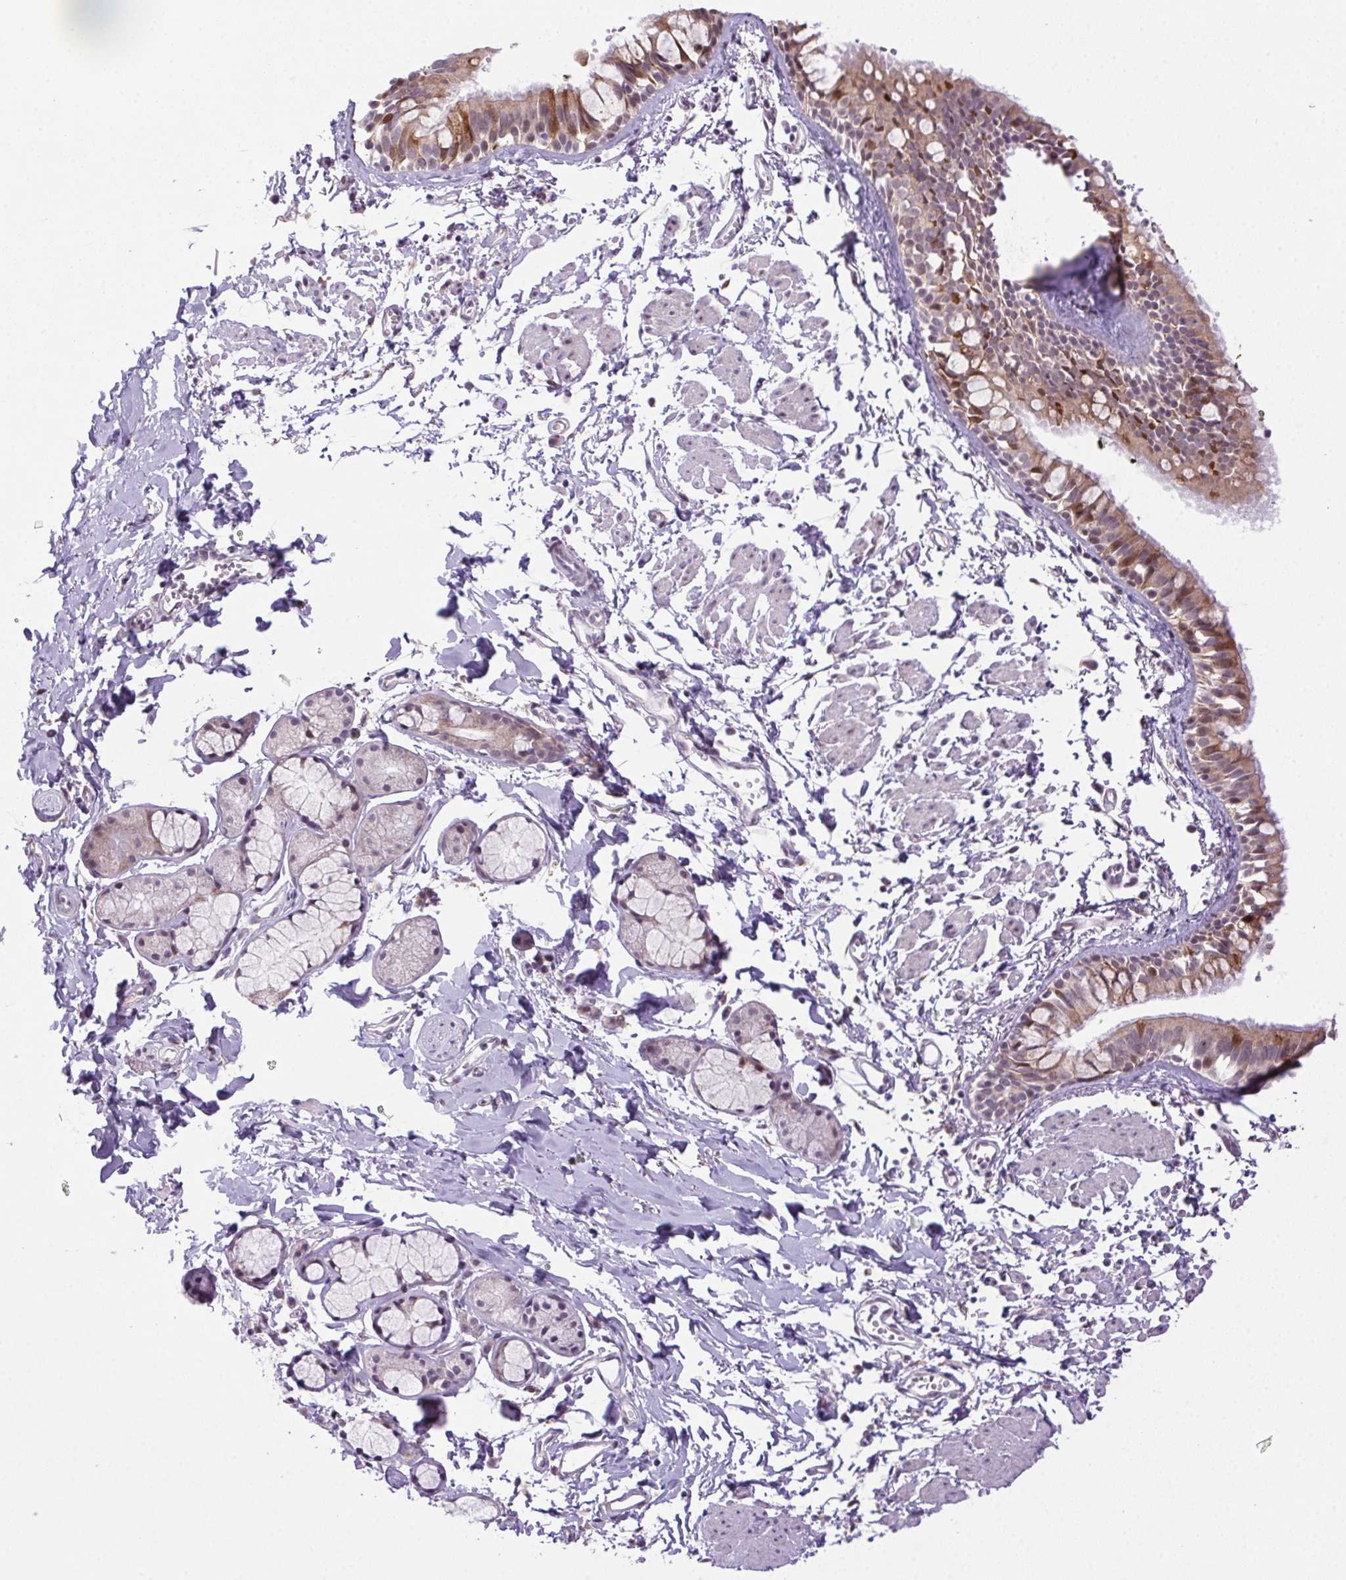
{"staining": {"intensity": "moderate", "quantity": ">75%", "location": "cytoplasmic/membranous"}, "tissue": "bronchus", "cell_type": "Respiratory epithelial cells", "image_type": "normal", "snomed": [{"axis": "morphology", "description": "Normal tissue, NOS"}, {"axis": "topography", "description": "Cartilage tissue"}, {"axis": "topography", "description": "Bronchus"}], "caption": "Bronchus stained for a protein shows moderate cytoplasmic/membranous positivity in respiratory epithelial cells. The protein of interest is stained brown, and the nuclei are stained in blue (DAB (3,3'-diaminobenzidine) IHC with brightfield microscopy, high magnification).", "gene": "LRRTM1", "patient": {"sex": "female", "age": 59}}